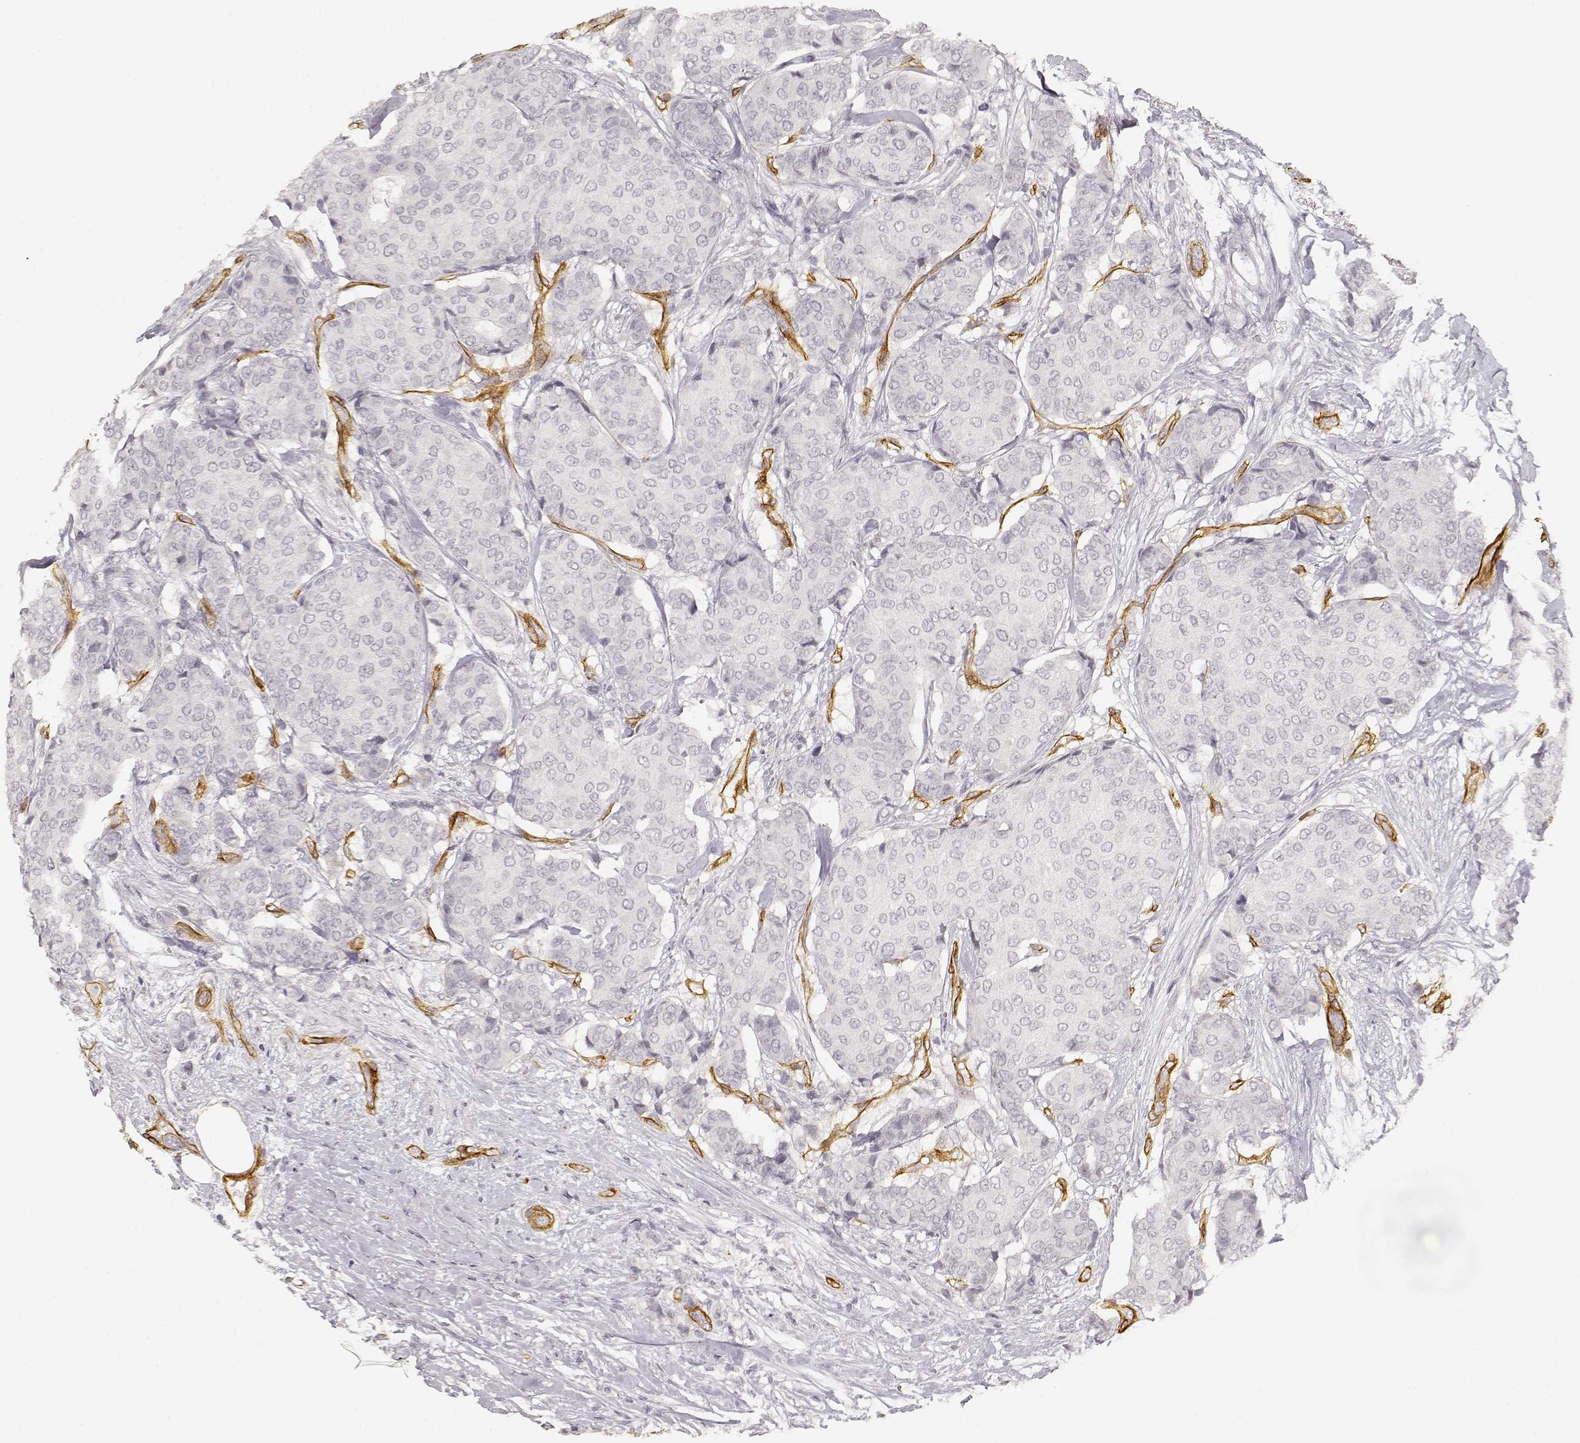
{"staining": {"intensity": "negative", "quantity": "none", "location": "none"}, "tissue": "breast cancer", "cell_type": "Tumor cells", "image_type": "cancer", "snomed": [{"axis": "morphology", "description": "Duct carcinoma"}, {"axis": "topography", "description": "Breast"}], "caption": "DAB immunohistochemical staining of invasive ductal carcinoma (breast) exhibits no significant staining in tumor cells. (DAB IHC visualized using brightfield microscopy, high magnification).", "gene": "LAMA4", "patient": {"sex": "female", "age": 75}}